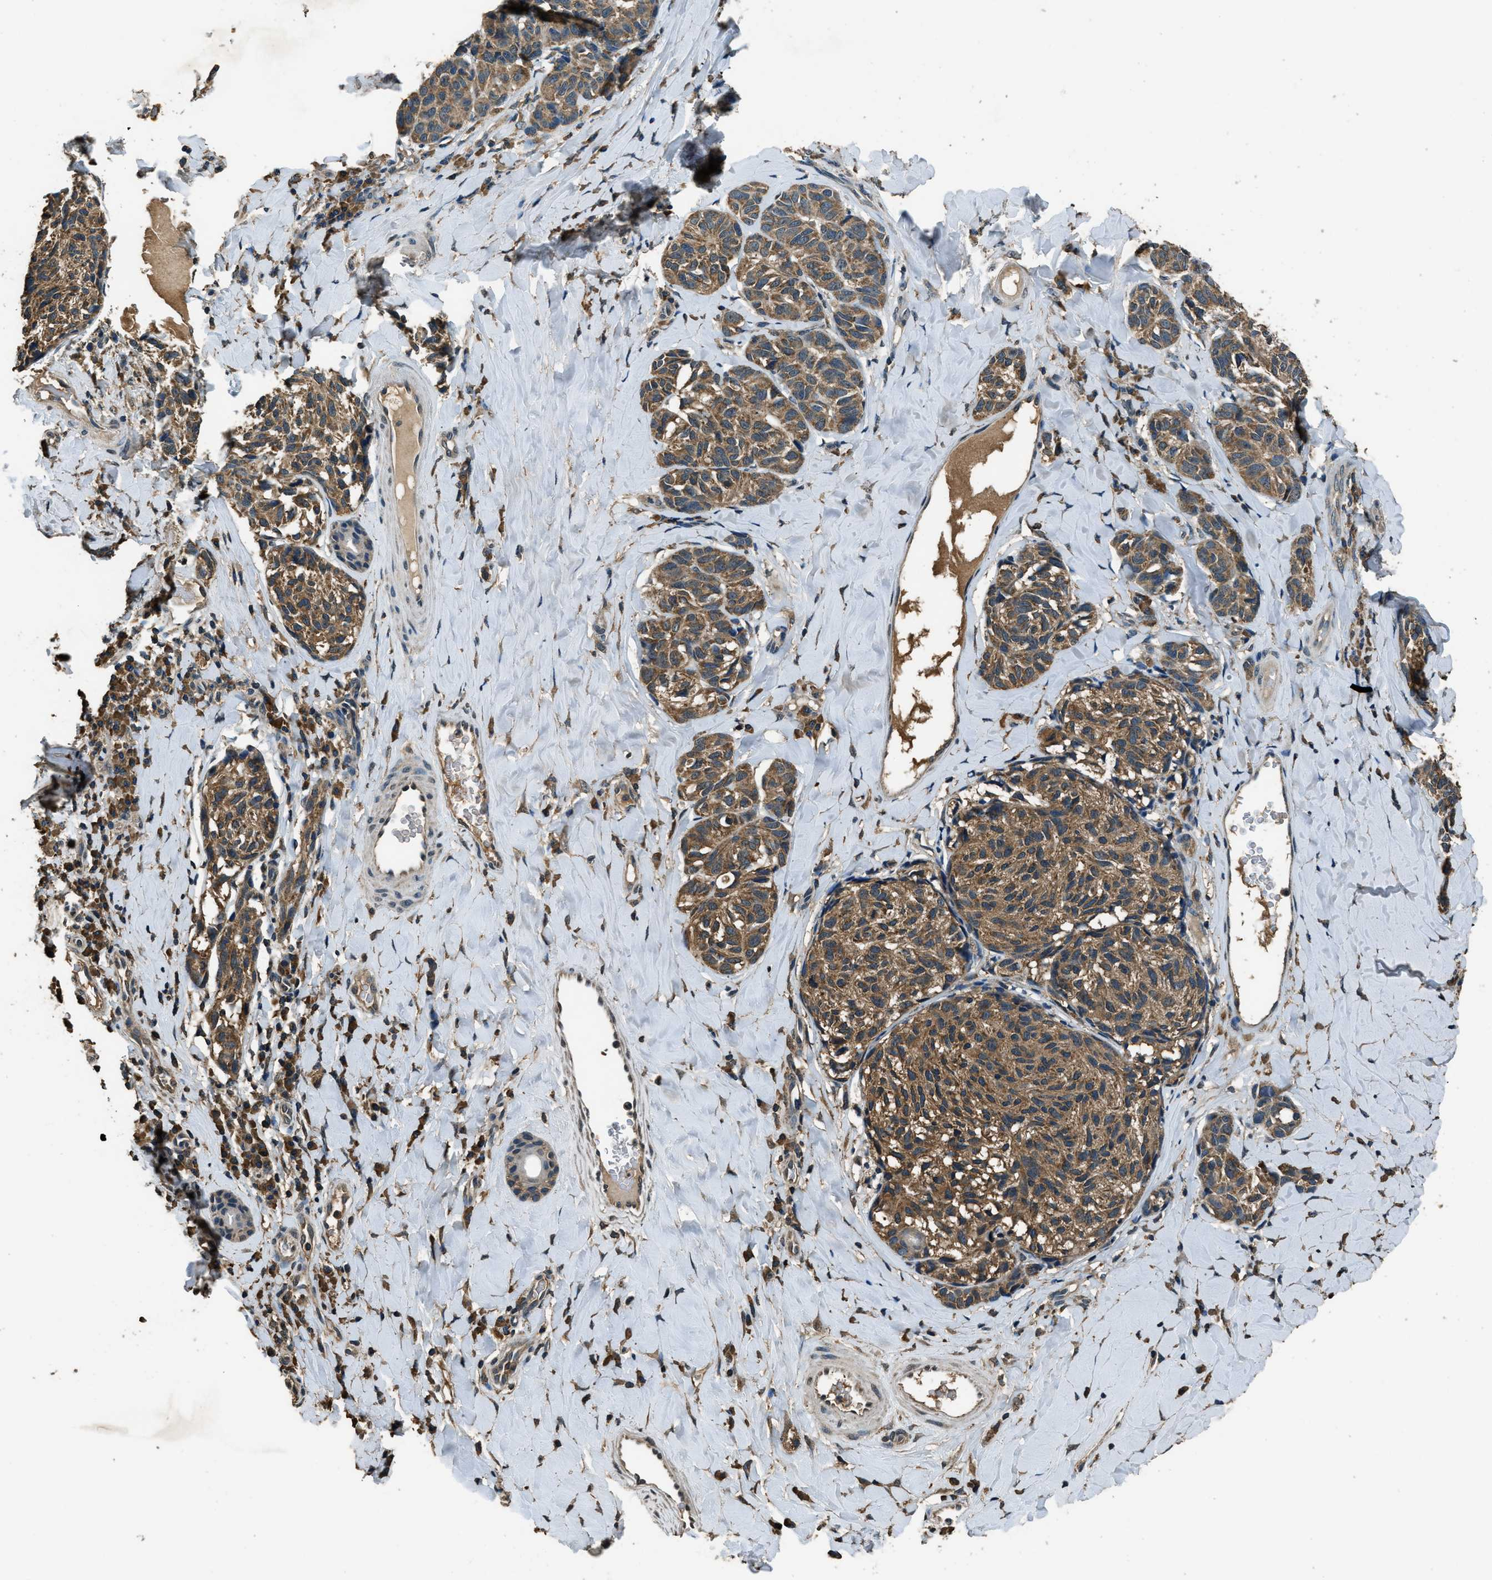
{"staining": {"intensity": "moderate", "quantity": ">75%", "location": "cytoplasmic/membranous"}, "tissue": "melanoma", "cell_type": "Tumor cells", "image_type": "cancer", "snomed": [{"axis": "morphology", "description": "Malignant melanoma, NOS"}, {"axis": "topography", "description": "Skin"}], "caption": "High-power microscopy captured an immunohistochemistry photomicrograph of melanoma, revealing moderate cytoplasmic/membranous positivity in approximately >75% of tumor cells. Using DAB (brown) and hematoxylin (blue) stains, captured at high magnification using brightfield microscopy.", "gene": "SALL3", "patient": {"sex": "female", "age": 73}}